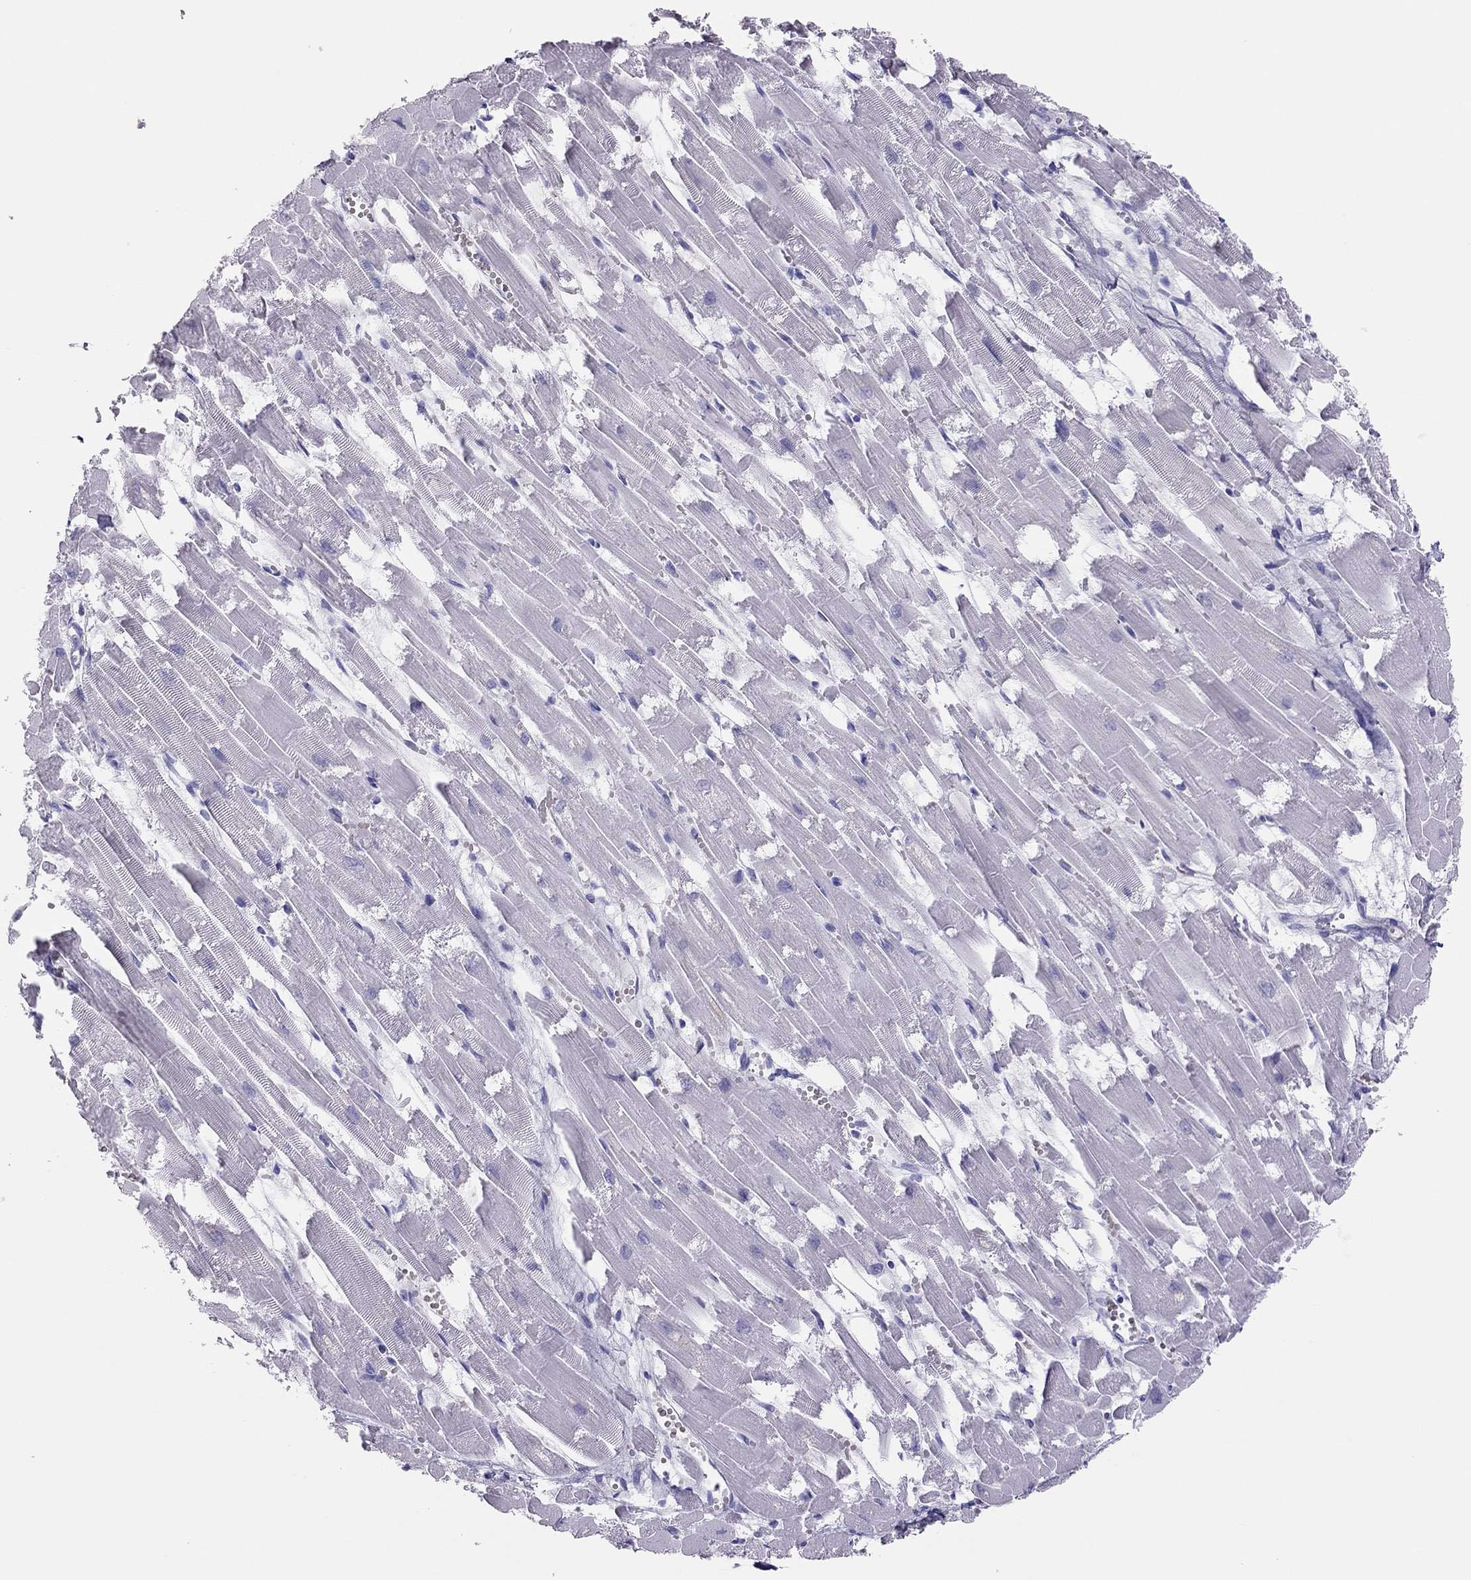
{"staining": {"intensity": "negative", "quantity": "none", "location": "none"}, "tissue": "heart muscle", "cell_type": "Cardiomyocytes", "image_type": "normal", "snomed": [{"axis": "morphology", "description": "Normal tissue, NOS"}, {"axis": "topography", "description": "Heart"}], "caption": "Heart muscle stained for a protein using immunohistochemistry (IHC) exhibits no positivity cardiomyocytes.", "gene": "TSHB", "patient": {"sex": "female", "age": 52}}